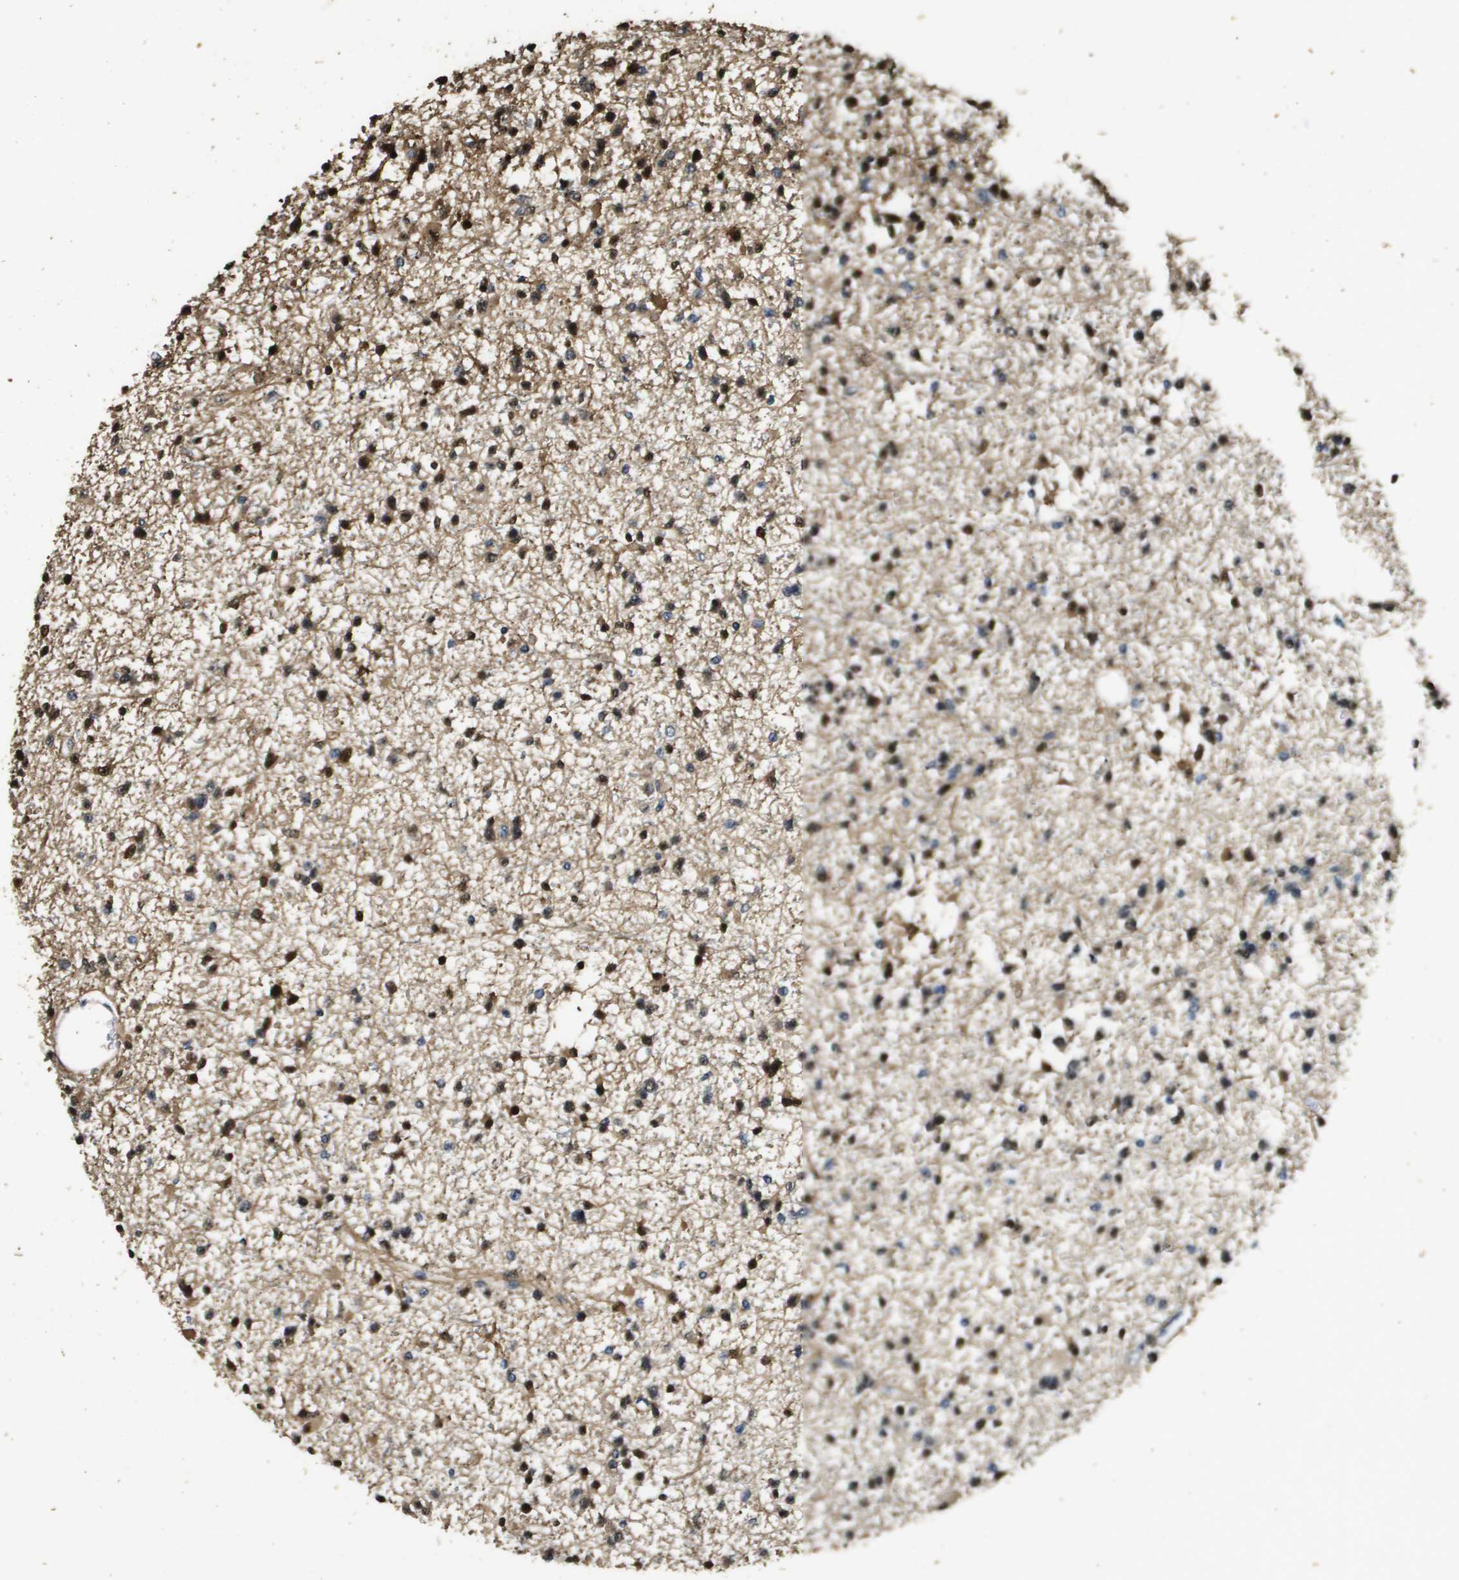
{"staining": {"intensity": "strong", "quantity": ">75%", "location": "cytoplasmic/membranous,nuclear"}, "tissue": "glioma", "cell_type": "Tumor cells", "image_type": "cancer", "snomed": [{"axis": "morphology", "description": "Glioma, malignant, Low grade"}, {"axis": "topography", "description": "Brain"}], "caption": "Immunohistochemical staining of glioma reveals high levels of strong cytoplasmic/membranous and nuclear protein expression in about >75% of tumor cells.", "gene": "MT3", "patient": {"sex": "female", "age": 22}}